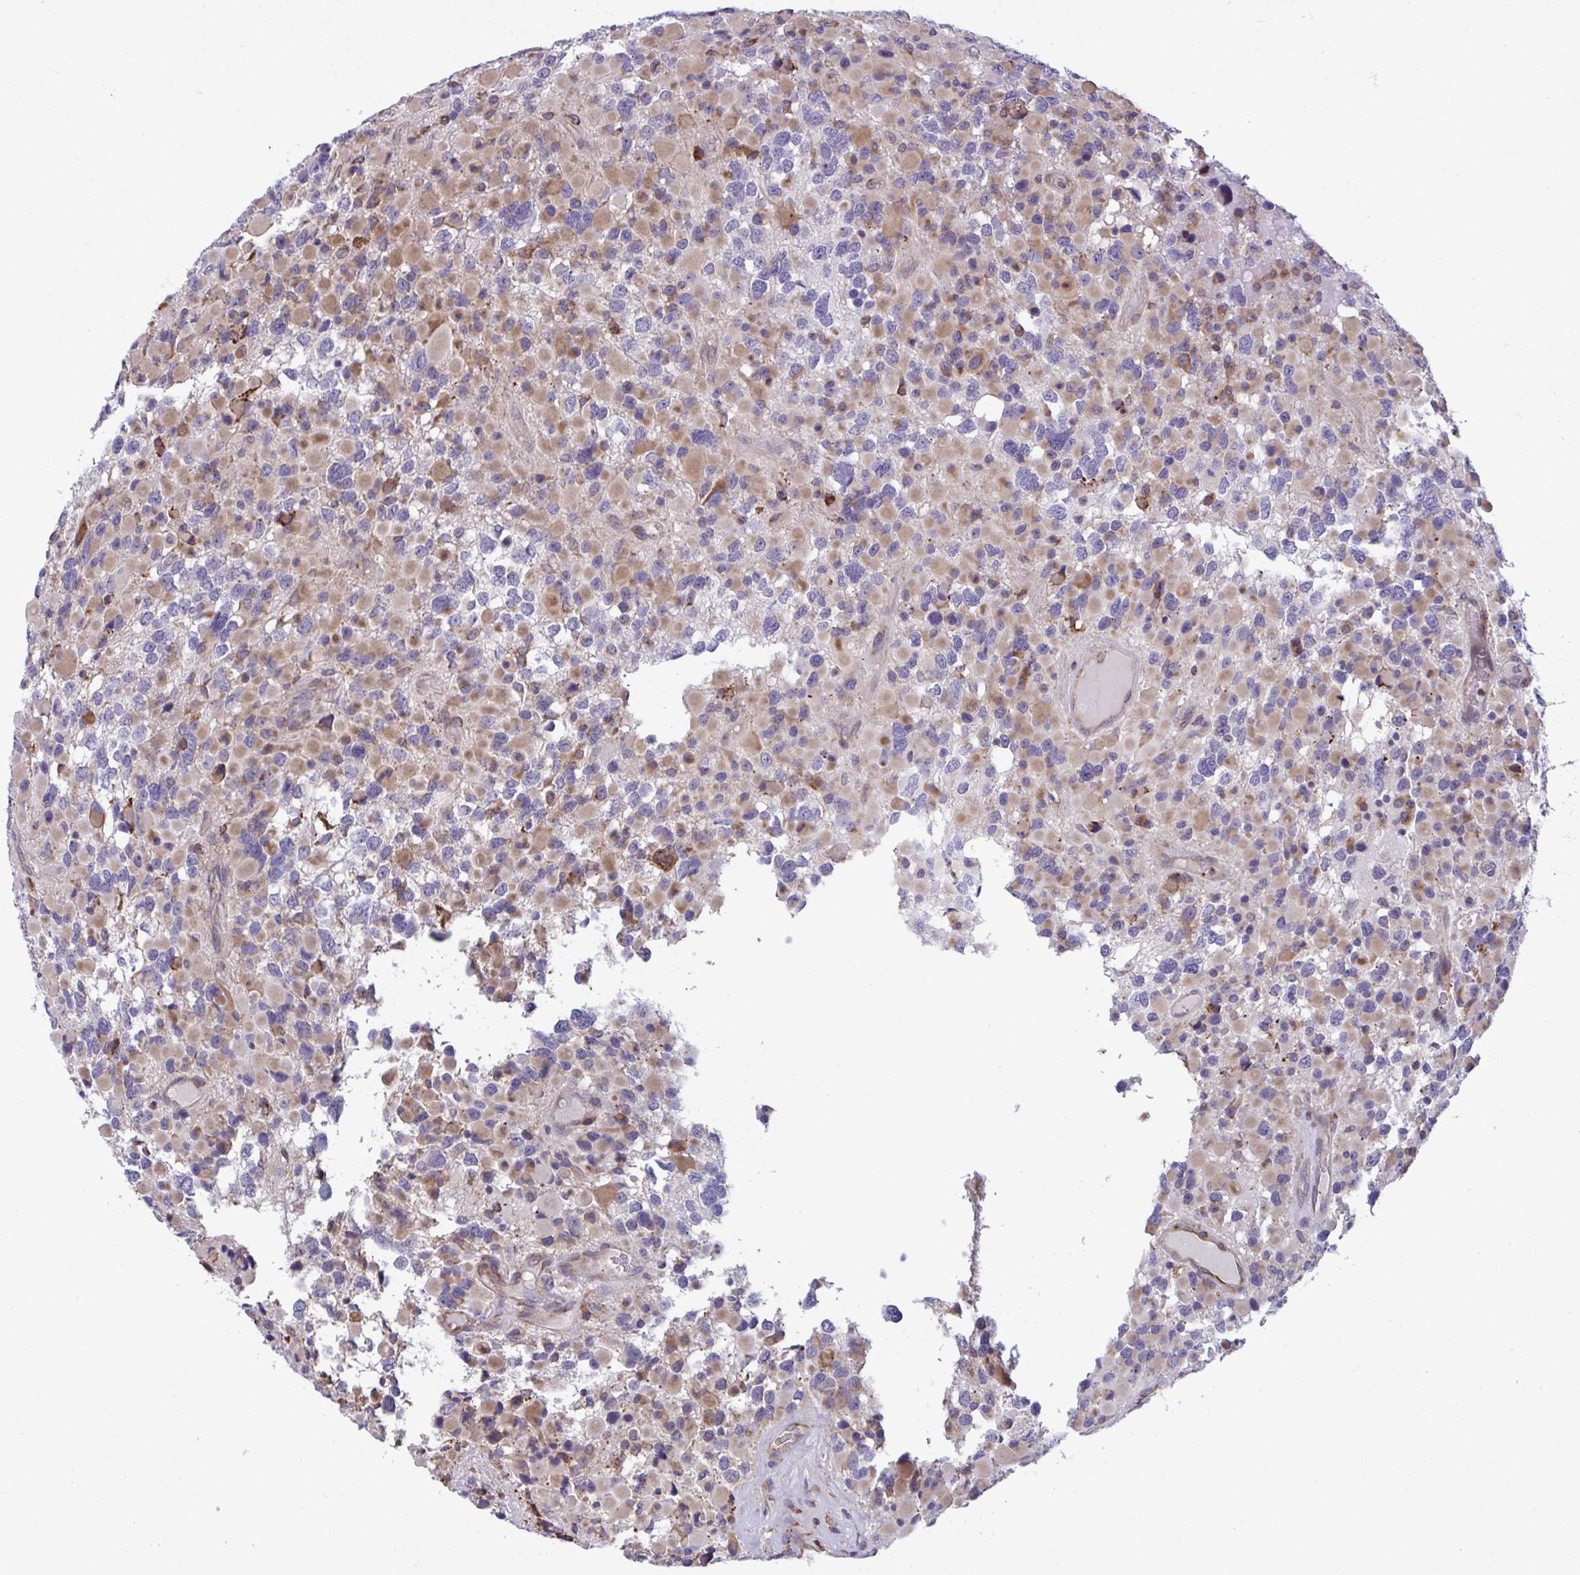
{"staining": {"intensity": "weak", "quantity": "25%-75%", "location": "cytoplasmic/membranous"}, "tissue": "glioma", "cell_type": "Tumor cells", "image_type": "cancer", "snomed": [{"axis": "morphology", "description": "Glioma, malignant, High grade"}, {"axis": "topography", "description": "Brain"}], "caption": "A histopathology image of glioma stained for a protein reveals weak cytoplasmic/membranous brown staining in tumor cells.", "gene": "MYMK", "patient": {"sex": "female", "age": 40}}